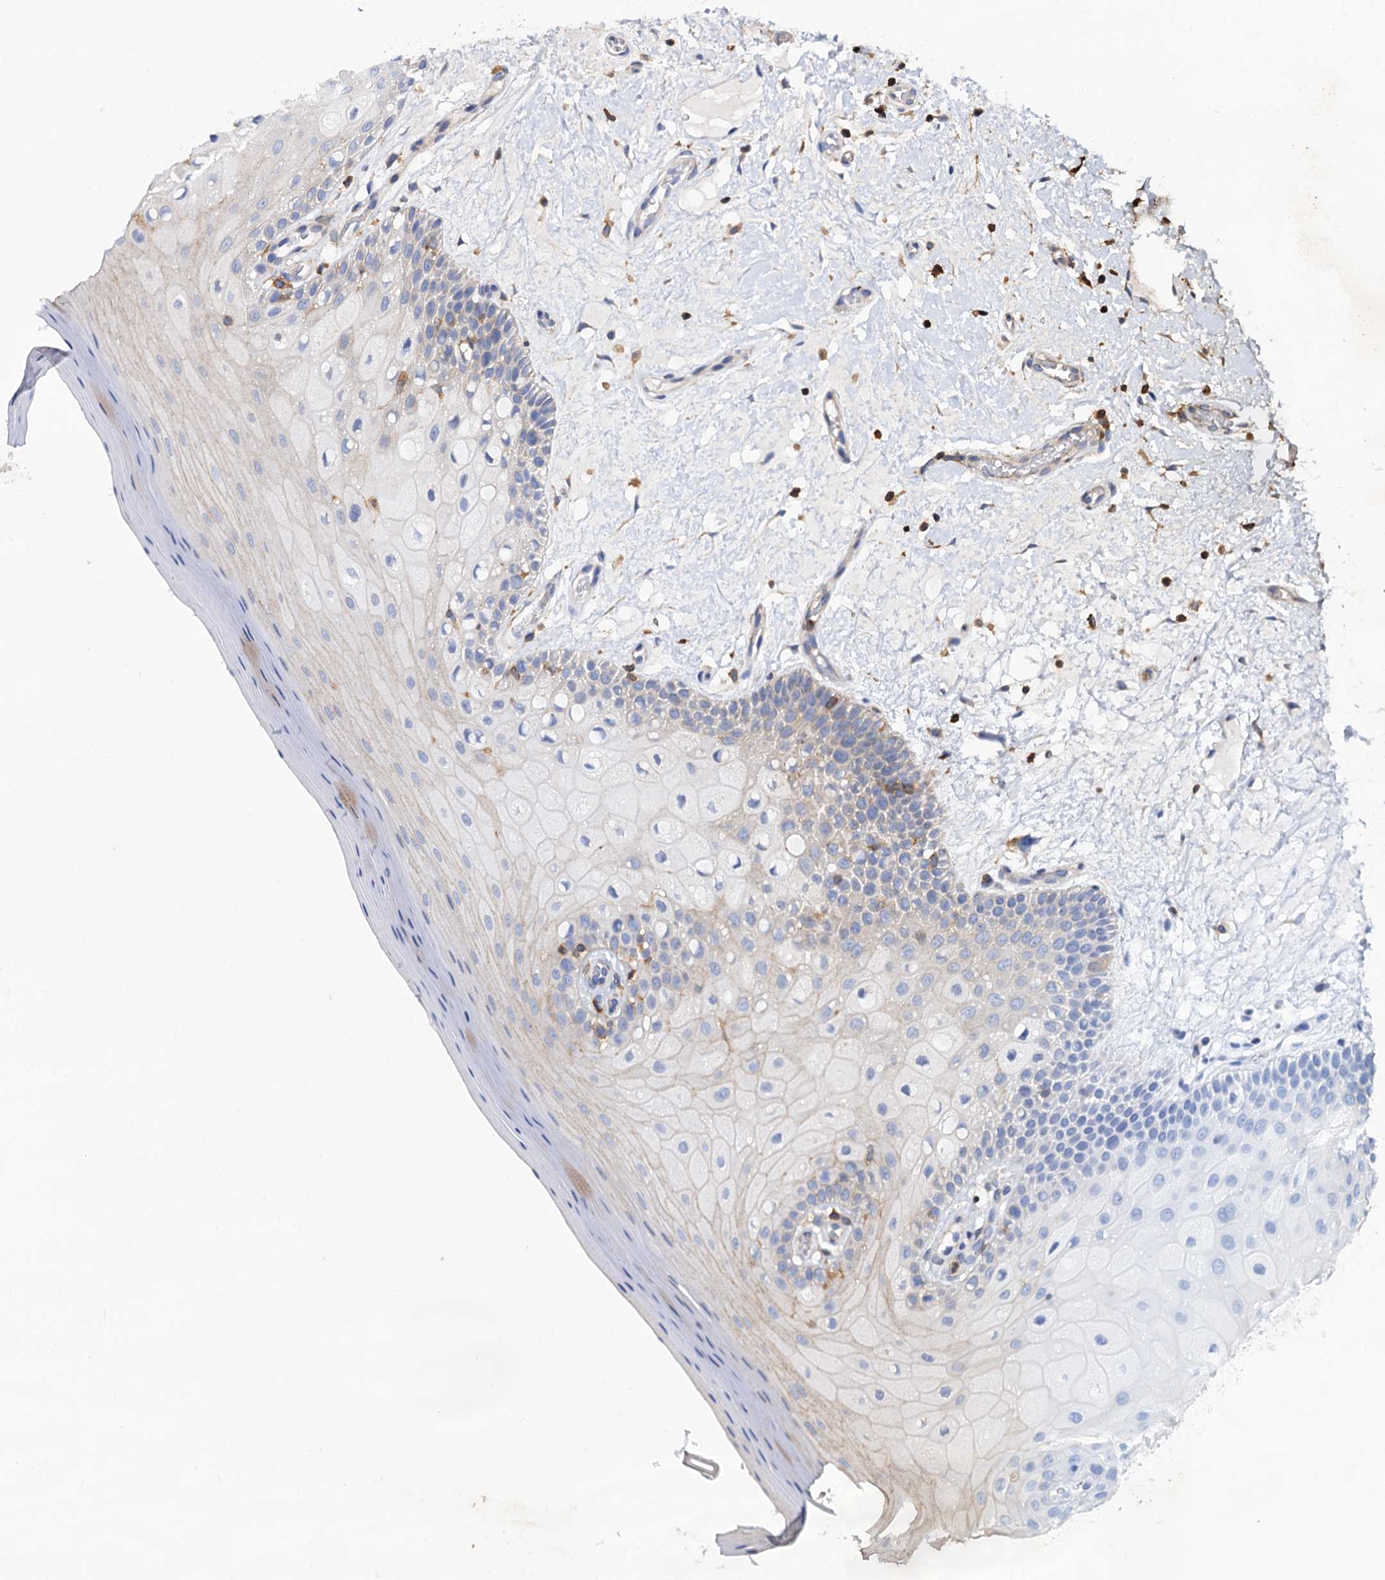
{"staining": {"intensity": "negative", "quantity": "none", "location": "none"}, "tissue": "oral mucosa", "cell_type": "Squamous epithelial cells", "image_type": "normal", "snomed": [{"axis": "morphology", "description": "Normal tissue, NOS"}, {"axis": "topography", "description": "Oral tissue"}, {"axis": "topography", "description": "Tounge, NOS"}], "caption": "IHC micrograph of benign oral mucosa stained for a protein (brown), which displays no positivity in squamous epithelial cells.", "gene": "LRCH4", "patient": {"sex": "male", "age": 47}}